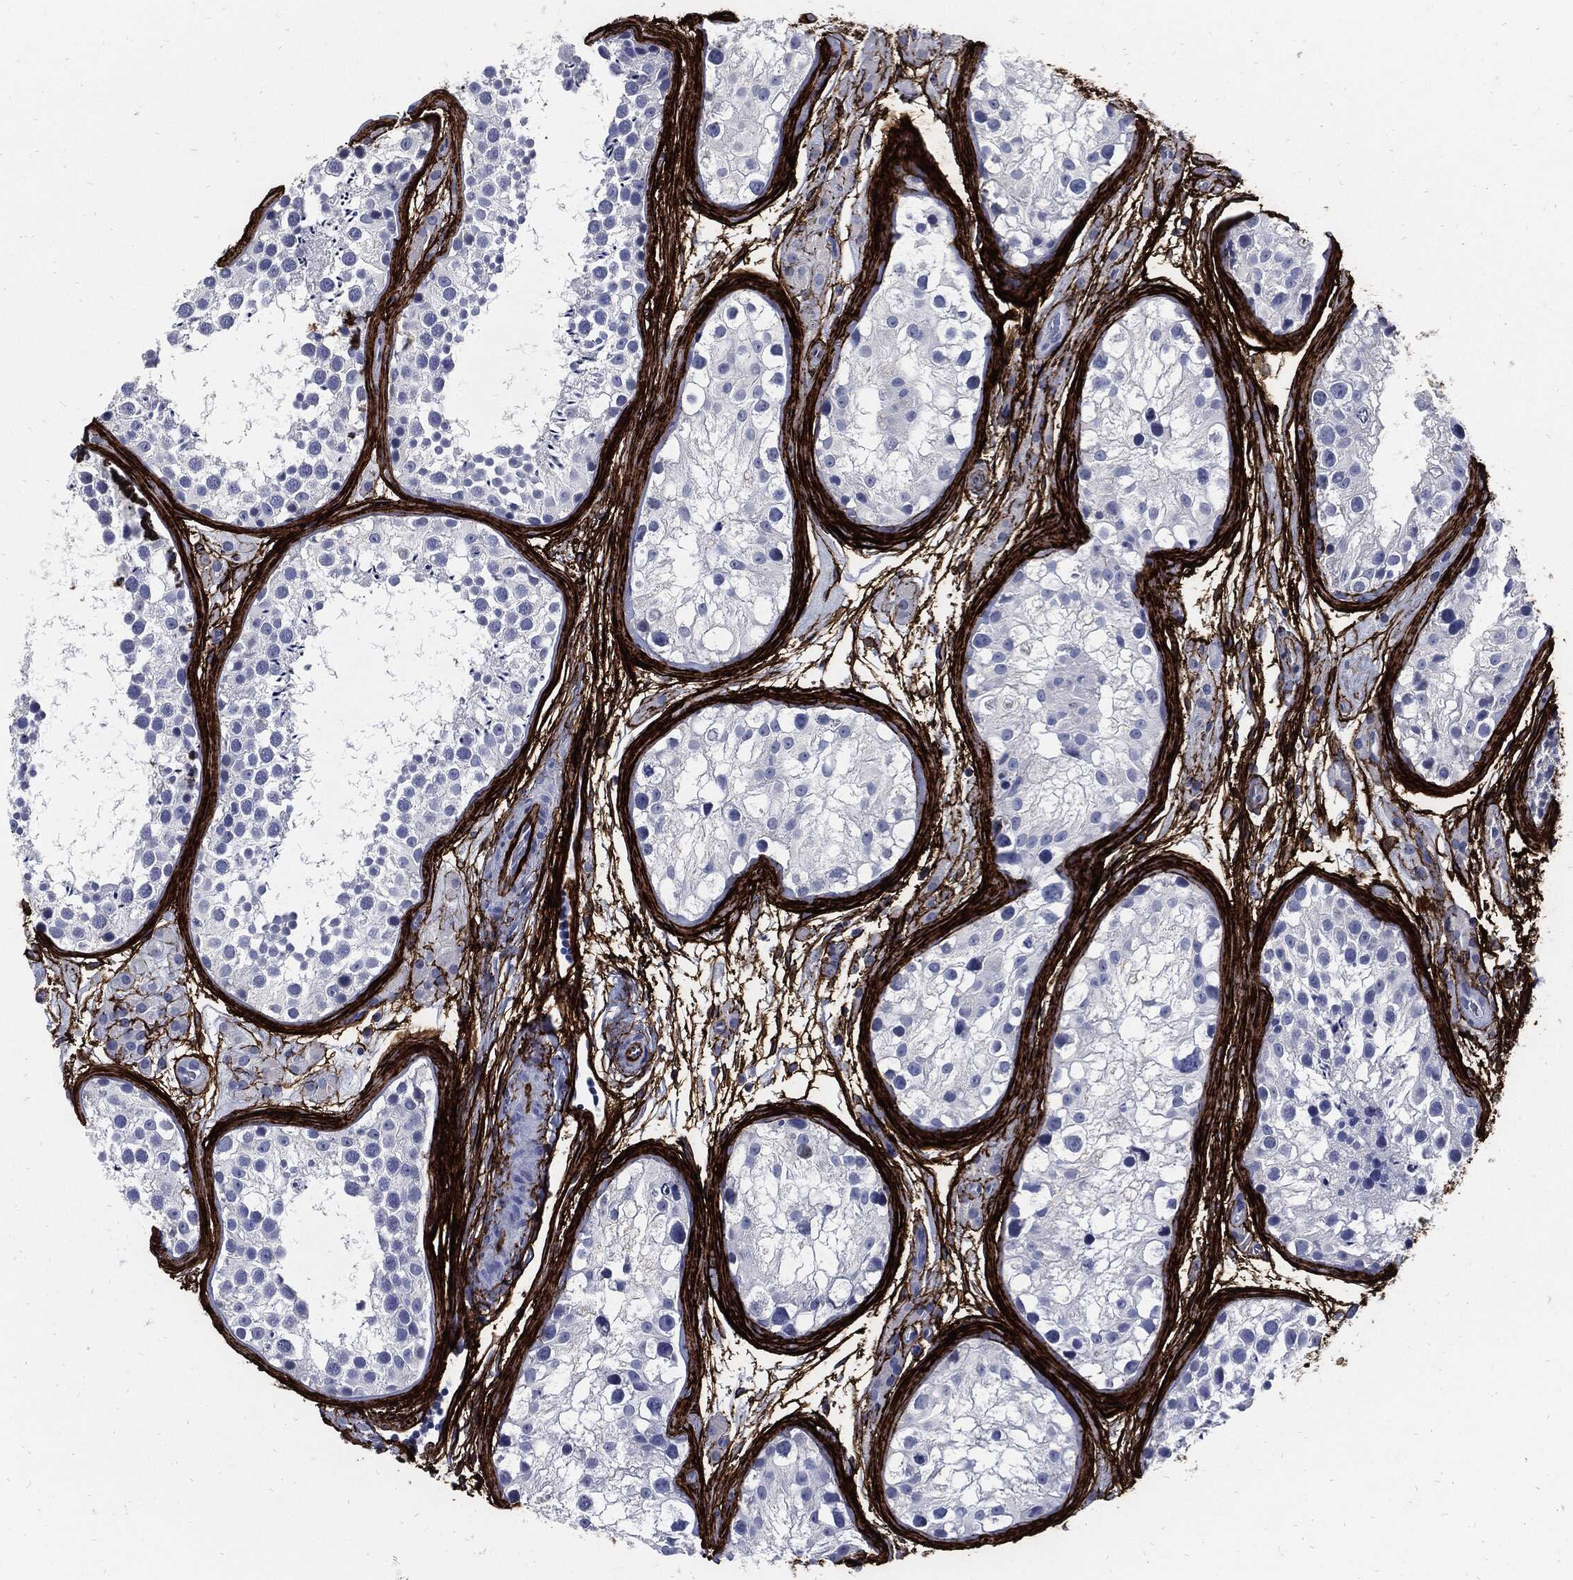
{"staining": {"intensity": "negative", "quantity": "none", "location": "none"}, "tissue": "testis", "cell_type": "Cells in seminiferous ducts", "image_type": "normal", "snomed": [{"axis": "morphology", "description": "Normal tissue, NOS"}, {"axis": "topography", "description": "Testis"}], "caption": "Protein analysis of normal testis reveals no significant expression in cells in seminiferous ducts. The staining was performed using DAB to visualize the protein expression in brown, while the nuclei were stained in blue with hematoxylin (Magnification: 20x).", "gene": "FBN1", "patient": {"sex": "male", "age": 31}}